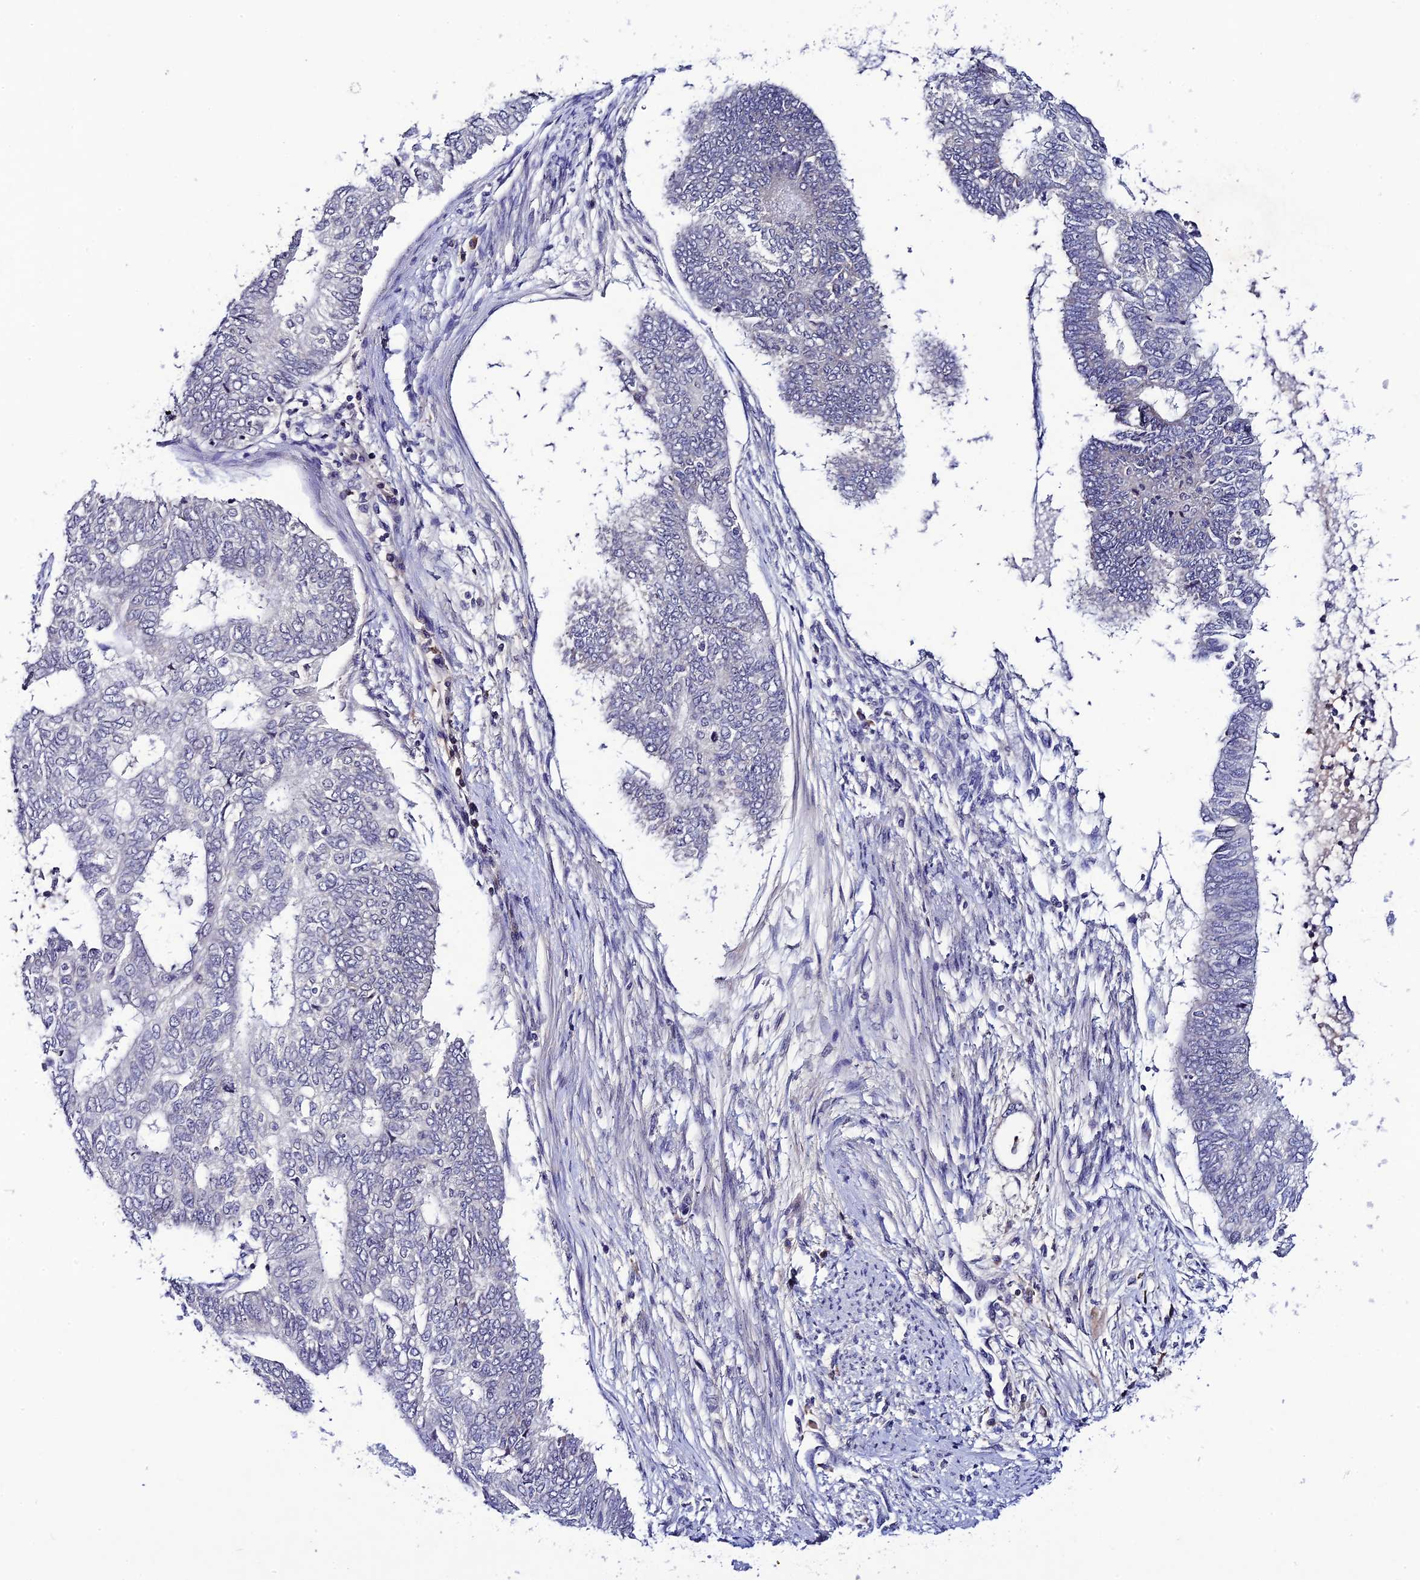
{"staining": {"intensity": "negative", "quantity": "none", "location": "none"}, "tissue": "endometrial cancer", "cell_type": "Tumor cells", "image_type": "cancer", "snomed": [{"axis": "morphology", "description": "Adenocarcinoma, NOS"}, {"axis": "topography", "description": "Endometrium"}], "caption": "An image of human endometrial cancer is negative for staining in tumor cells.", "gene": "CHST5", "patient": {"sex": "female", "age": 68}}